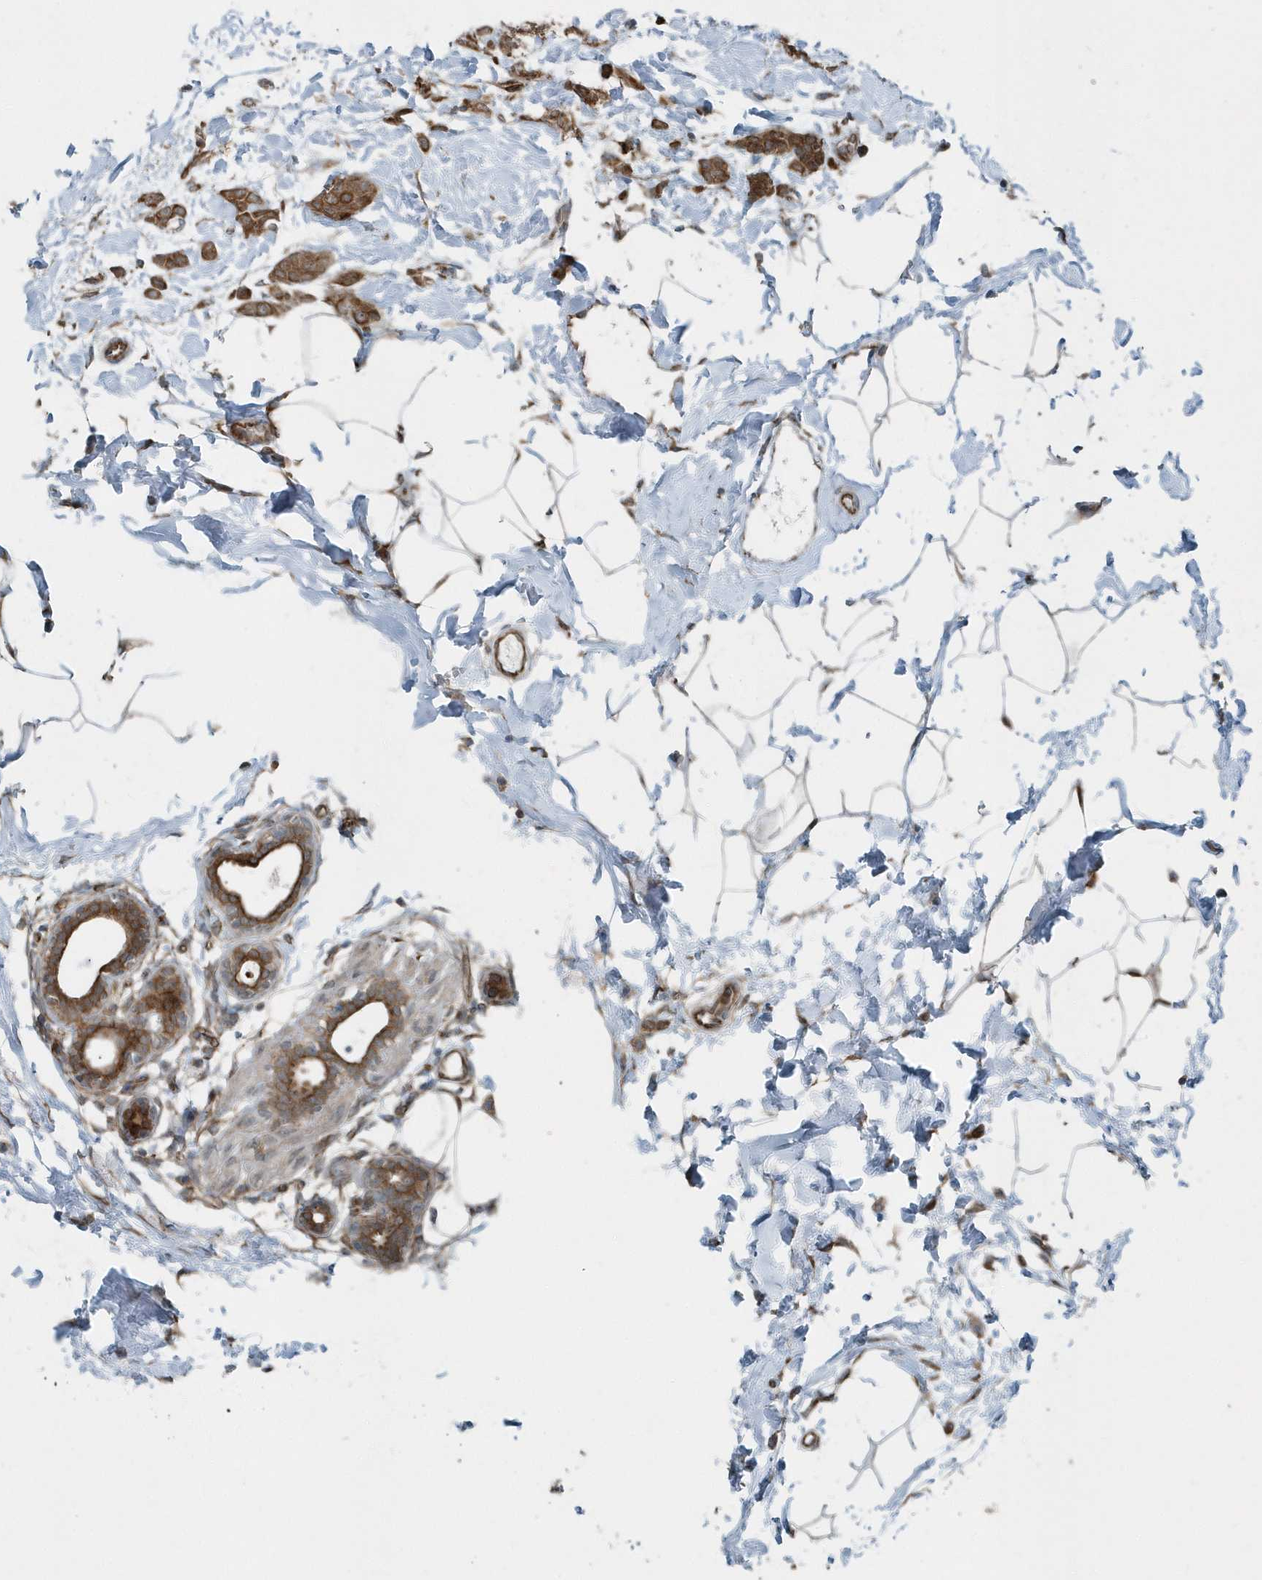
{"staining": {"intensity": "moderate", "quantity": ">75%", "location": "cytoplasmic/membranous"}, "tissue": "breast cancer", "cell_type": "Tumor cells", "image_type": "cancer", "snomed": [{"axis": "morphology", "description": "Lobular carcinoma, in situ"}, {"axis": "morphology", "description": "Lobular carcinoma"}, {"axis": "topography", "description": "Breast"}], "caption": "Breast cancer stained for a protein (brown) shows moderate cytoplasmic/membranous positive staining in about >75% of tumor cells.", "gene": "GCC2", "patient": {"sex": "female", "age": 41}}